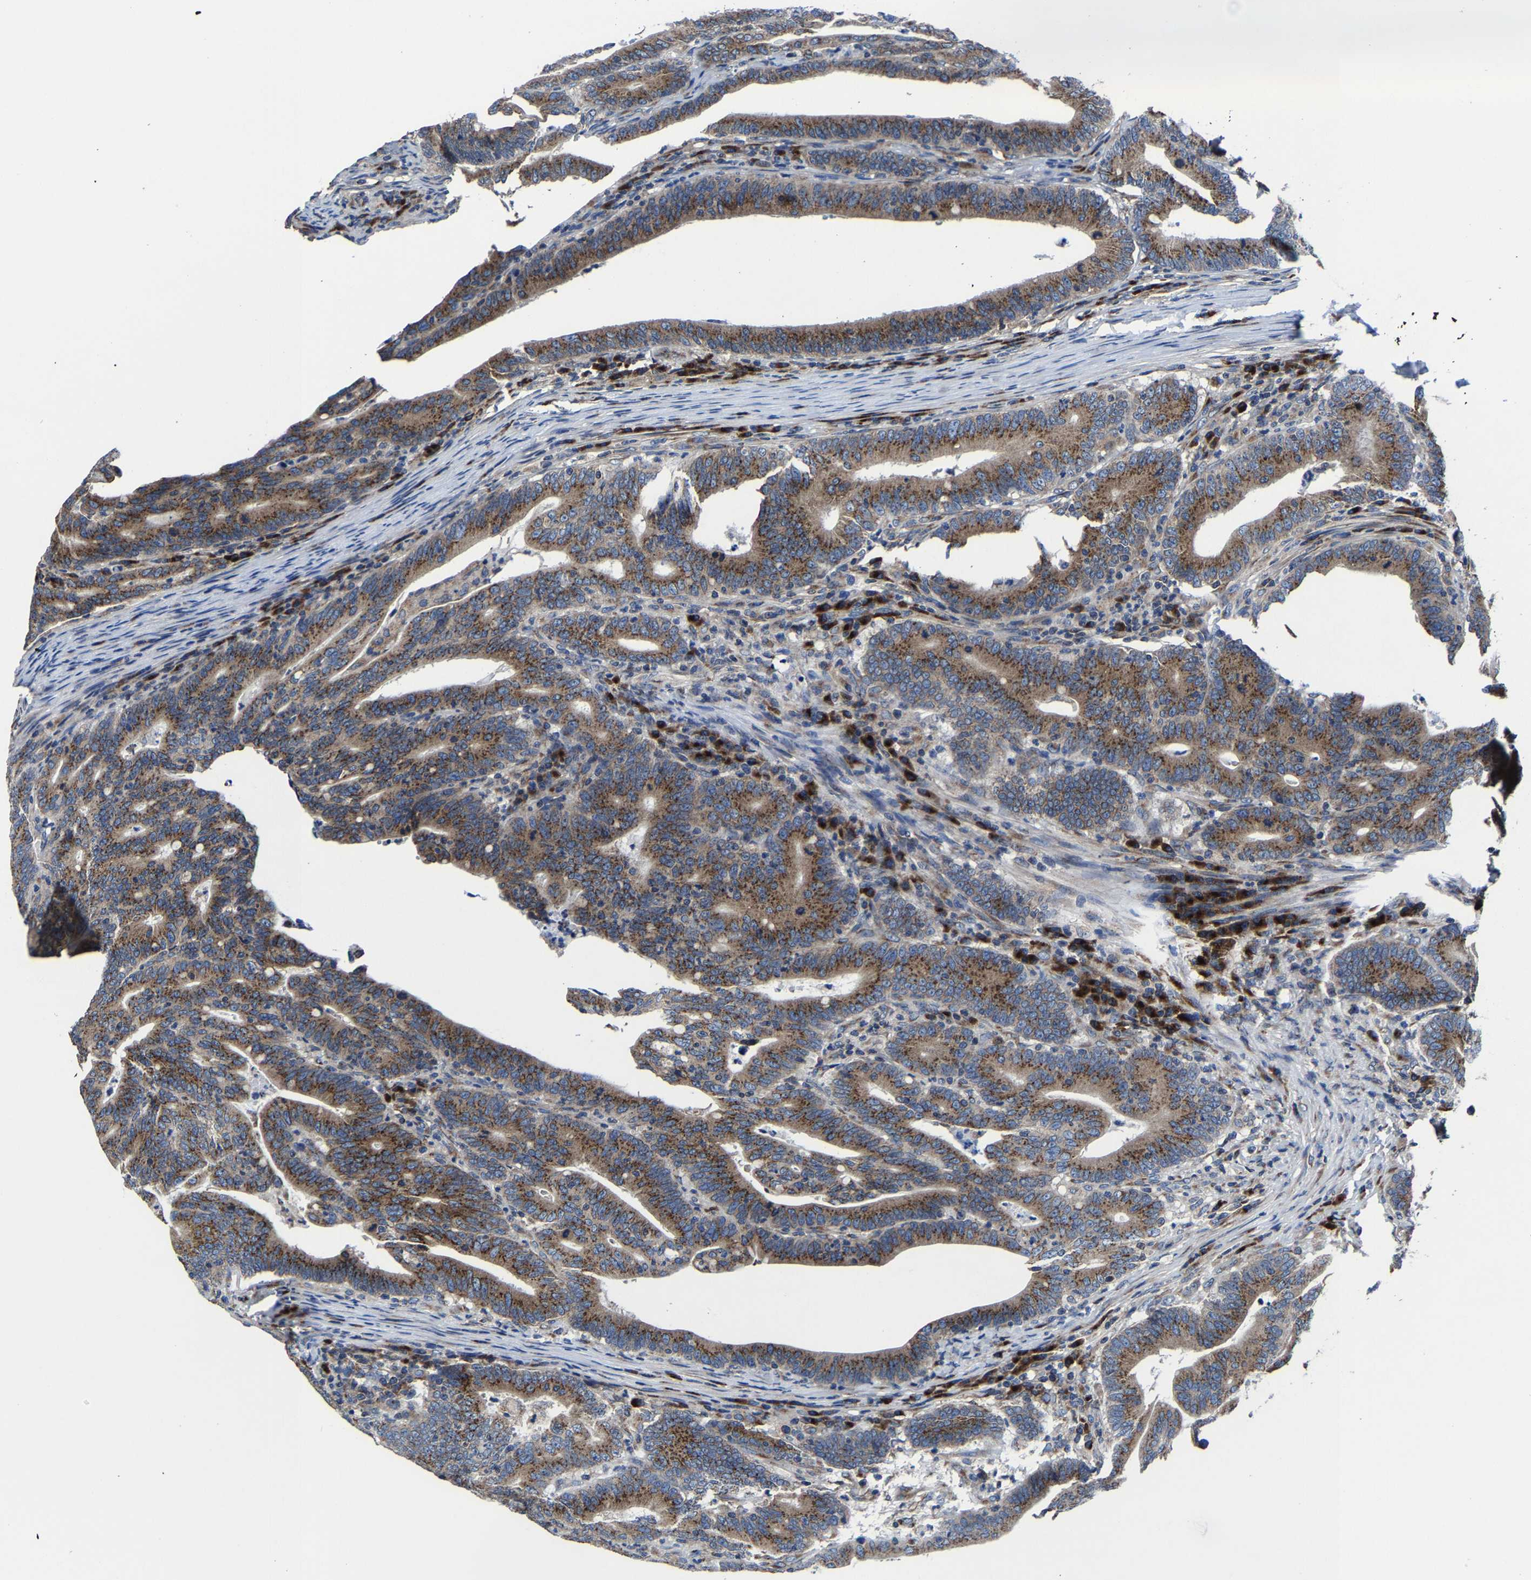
{"staining": {"intensity": "strong", "quantity": ">75%", "location": "cytoplasmic/membranous"}, "tissue": "colorectal cancer", "cell_type": "Tumor cells", "image_type": "cancer", "snomed": [{"axis": "morphology", "description": "Adenocarcinoma, NOS"}, {"axis": "topography", "description": "Colon"}], "caption": "Human colorectal cancer stained for a protein (brown) exhibits strong cytoplasmic/membranous positive positivity in about >75% of tumor cells.", "gene": "EBAG9", "patient": {"sex": "female", "age": 66}}